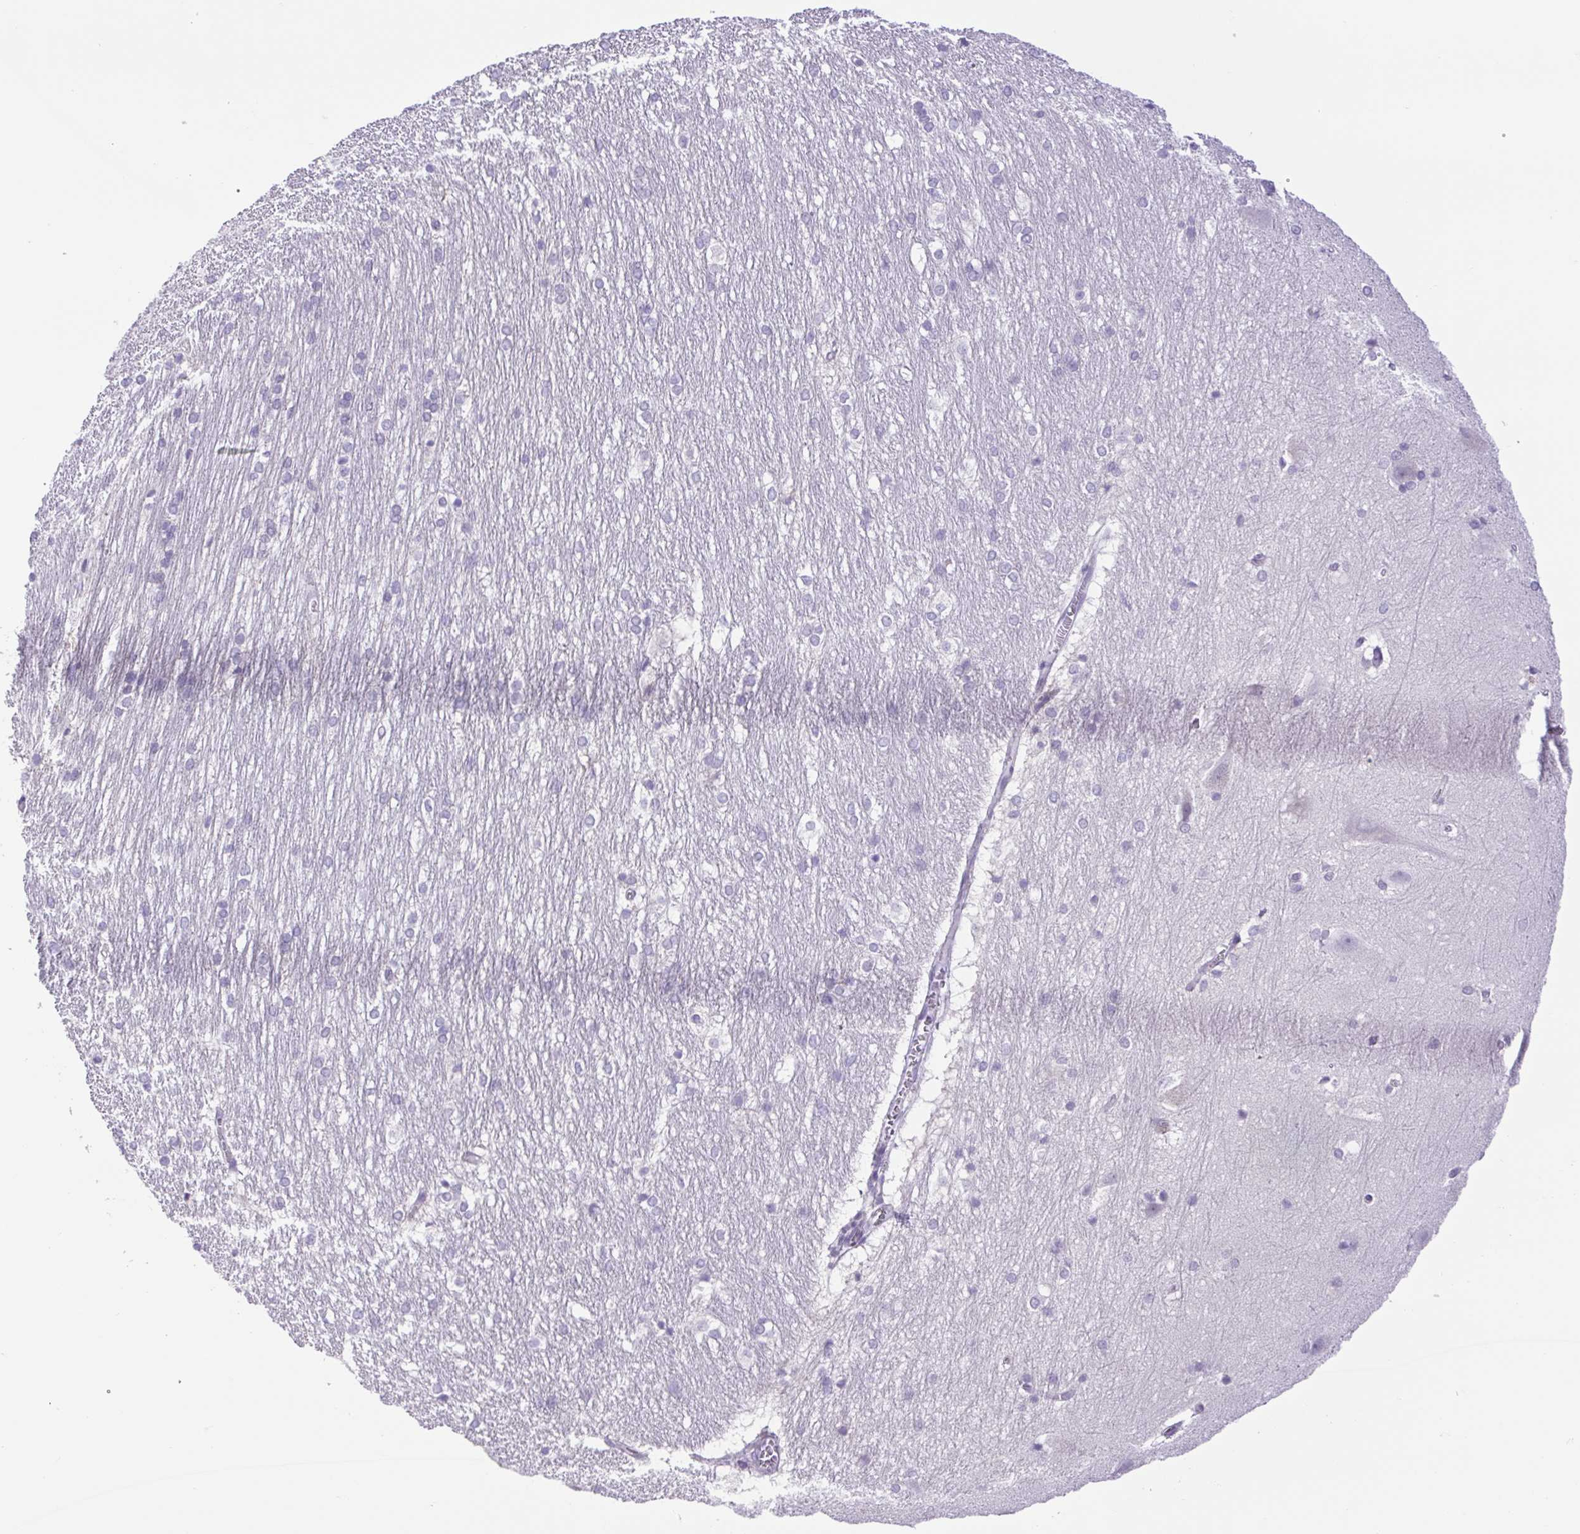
{"staining": {"intensity": "negative", "quantity": "none", "location": "none"}, "tissue": "hippocampus", "cell_type": "Glial cells", "image_type": "normal", "snomed": [{"axis": "morphology", "description": "Normal tissue, NOS"}, {"axis": "topography", "description": "Cerebral cortex"}, {"axis": "topography", "description": "Hippocampus"}], "caption": "There is no significant positivity in glial cells of hippocampus. (DAB (3,3'-diaminobenzidine) immunohistochemistry visualized using brightfield microscopy, high magnification).", "gene": "FAM177B", "patient": {"sex": "female", "age": 19}}